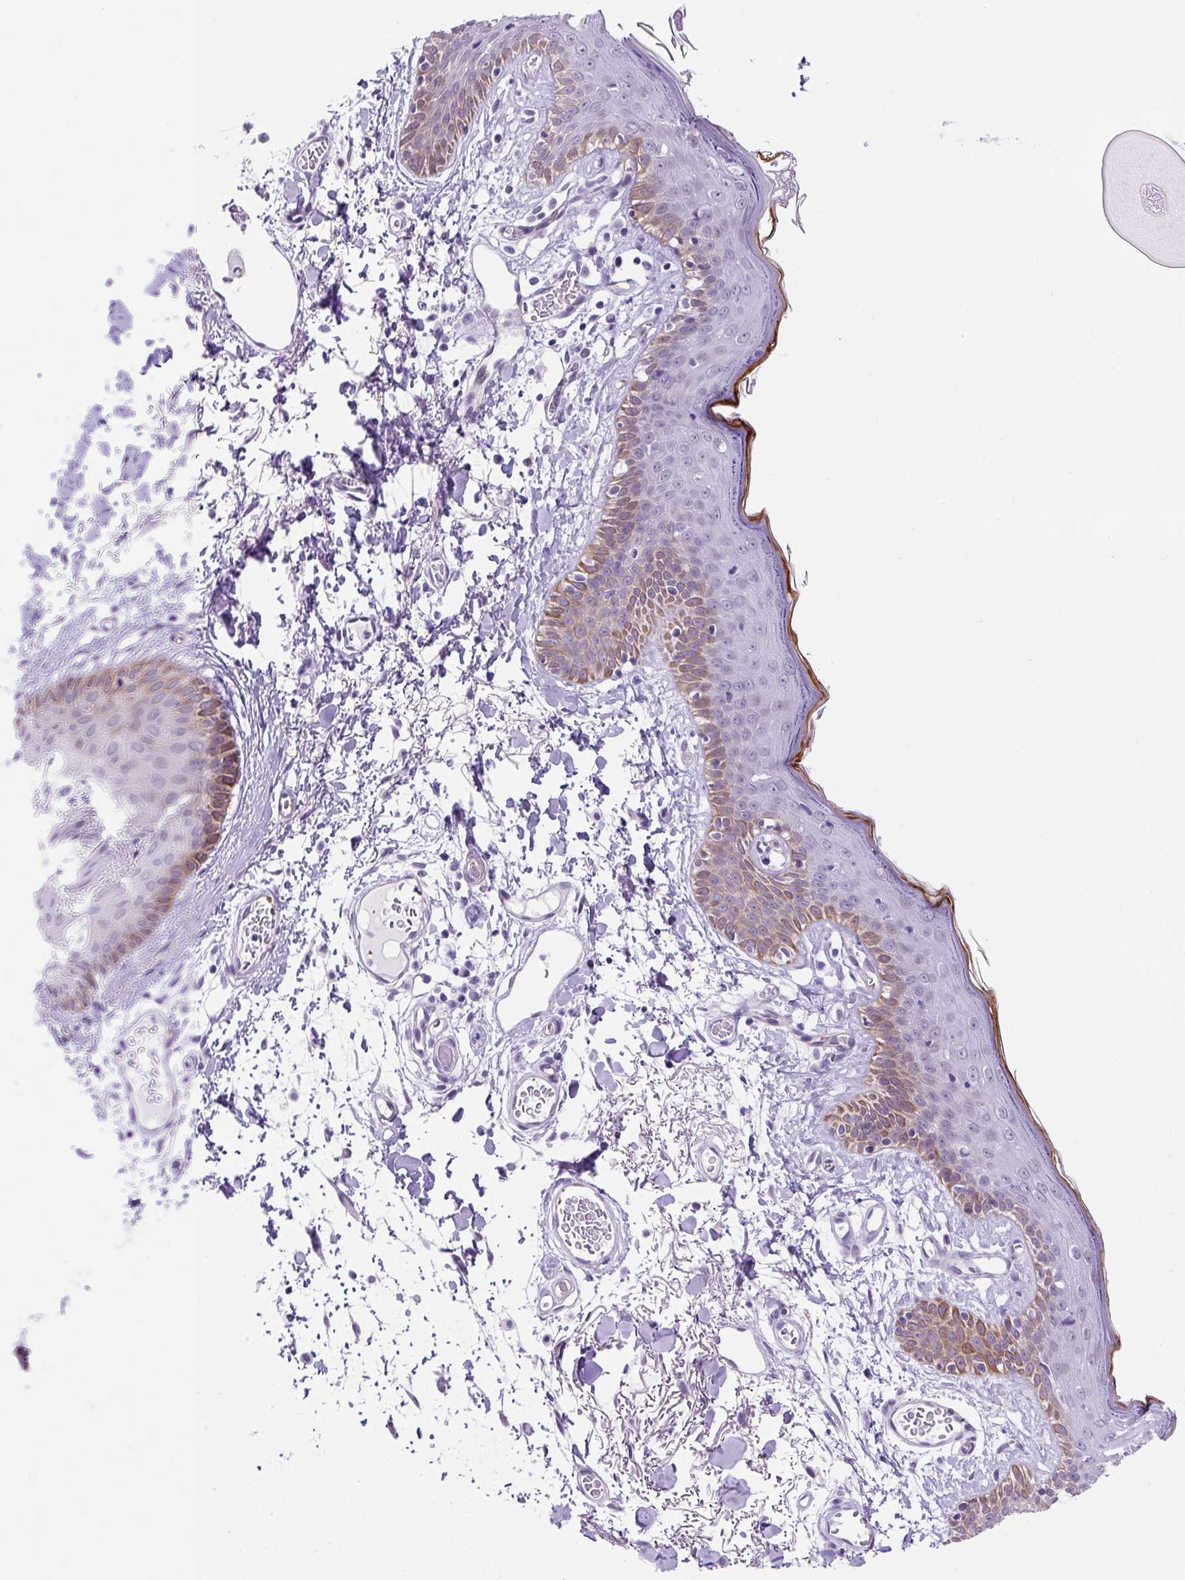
{"staining": {"intensity": "negative", "quantity": "none", "location": "none"}, "tissue": "skin", "cell_type": "Fibroblasts", "image_type": "normal", "snomed": [{"axis": "morphology", "description": "Normal tissue, NOS"}, {"axis": "topography", "description": "Skin"}], "caption": "Immunohistochemistry (IHC) micrograph of unremarkable human skin stained for a protein (brown), which reveals no expression in fibroblasts.", "gene": "KRT12", "patient": {"sex": "male", "age": 79}}